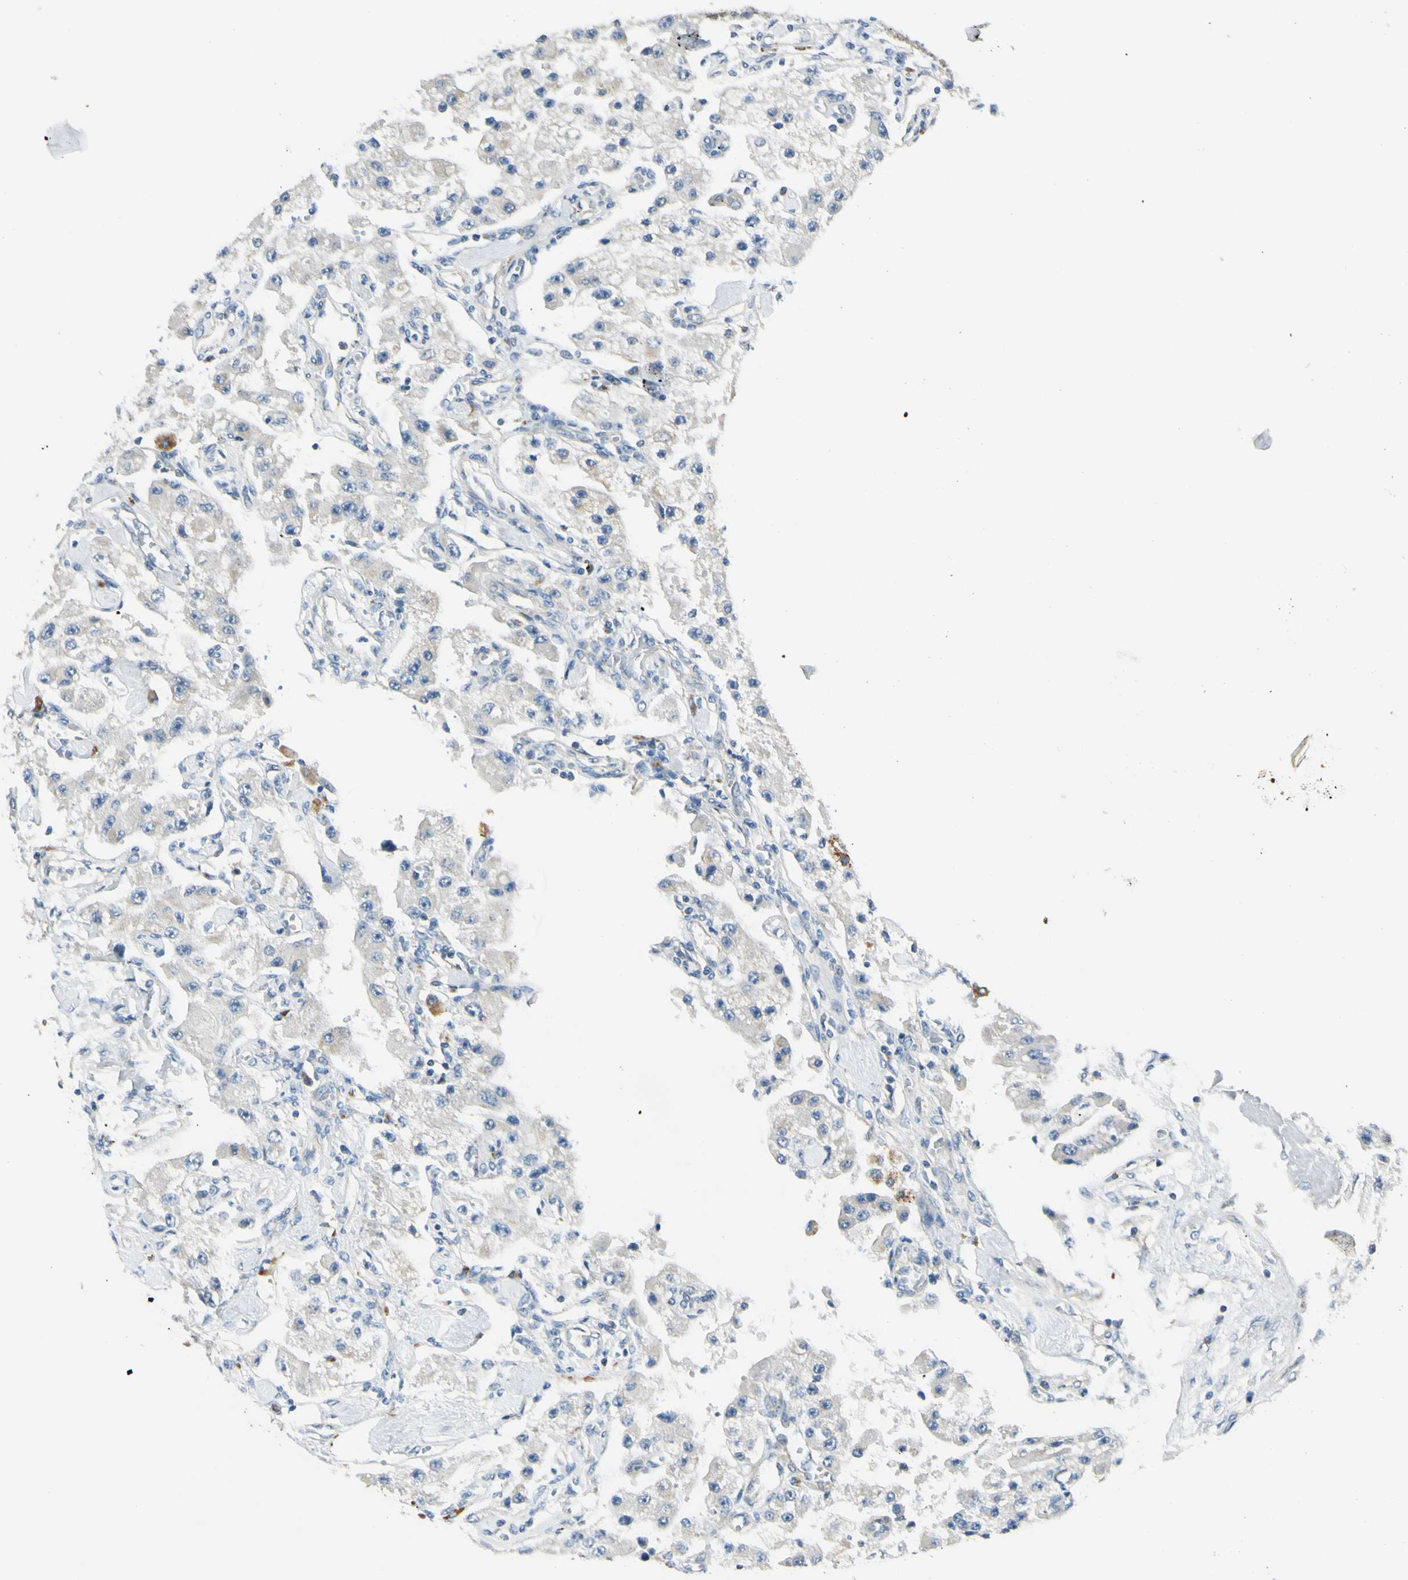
{"staining": {"intensity": "negative", "quantity": "none", "location": "none"}, "tissue": "carcinoid", "cell_type": "Tumor cells", "image_type": "cancer", "snomed": [{"axis": "morphology", "description": "Carcinoid, malignant, NOS"}, {"axis": "topography", "description": "Pancreas"}], "caption": "Tumor cells show no significant expression in malignant carcinoid.", "gene": "LAMA3", "patient": {"sex": "male", "age": 41}}